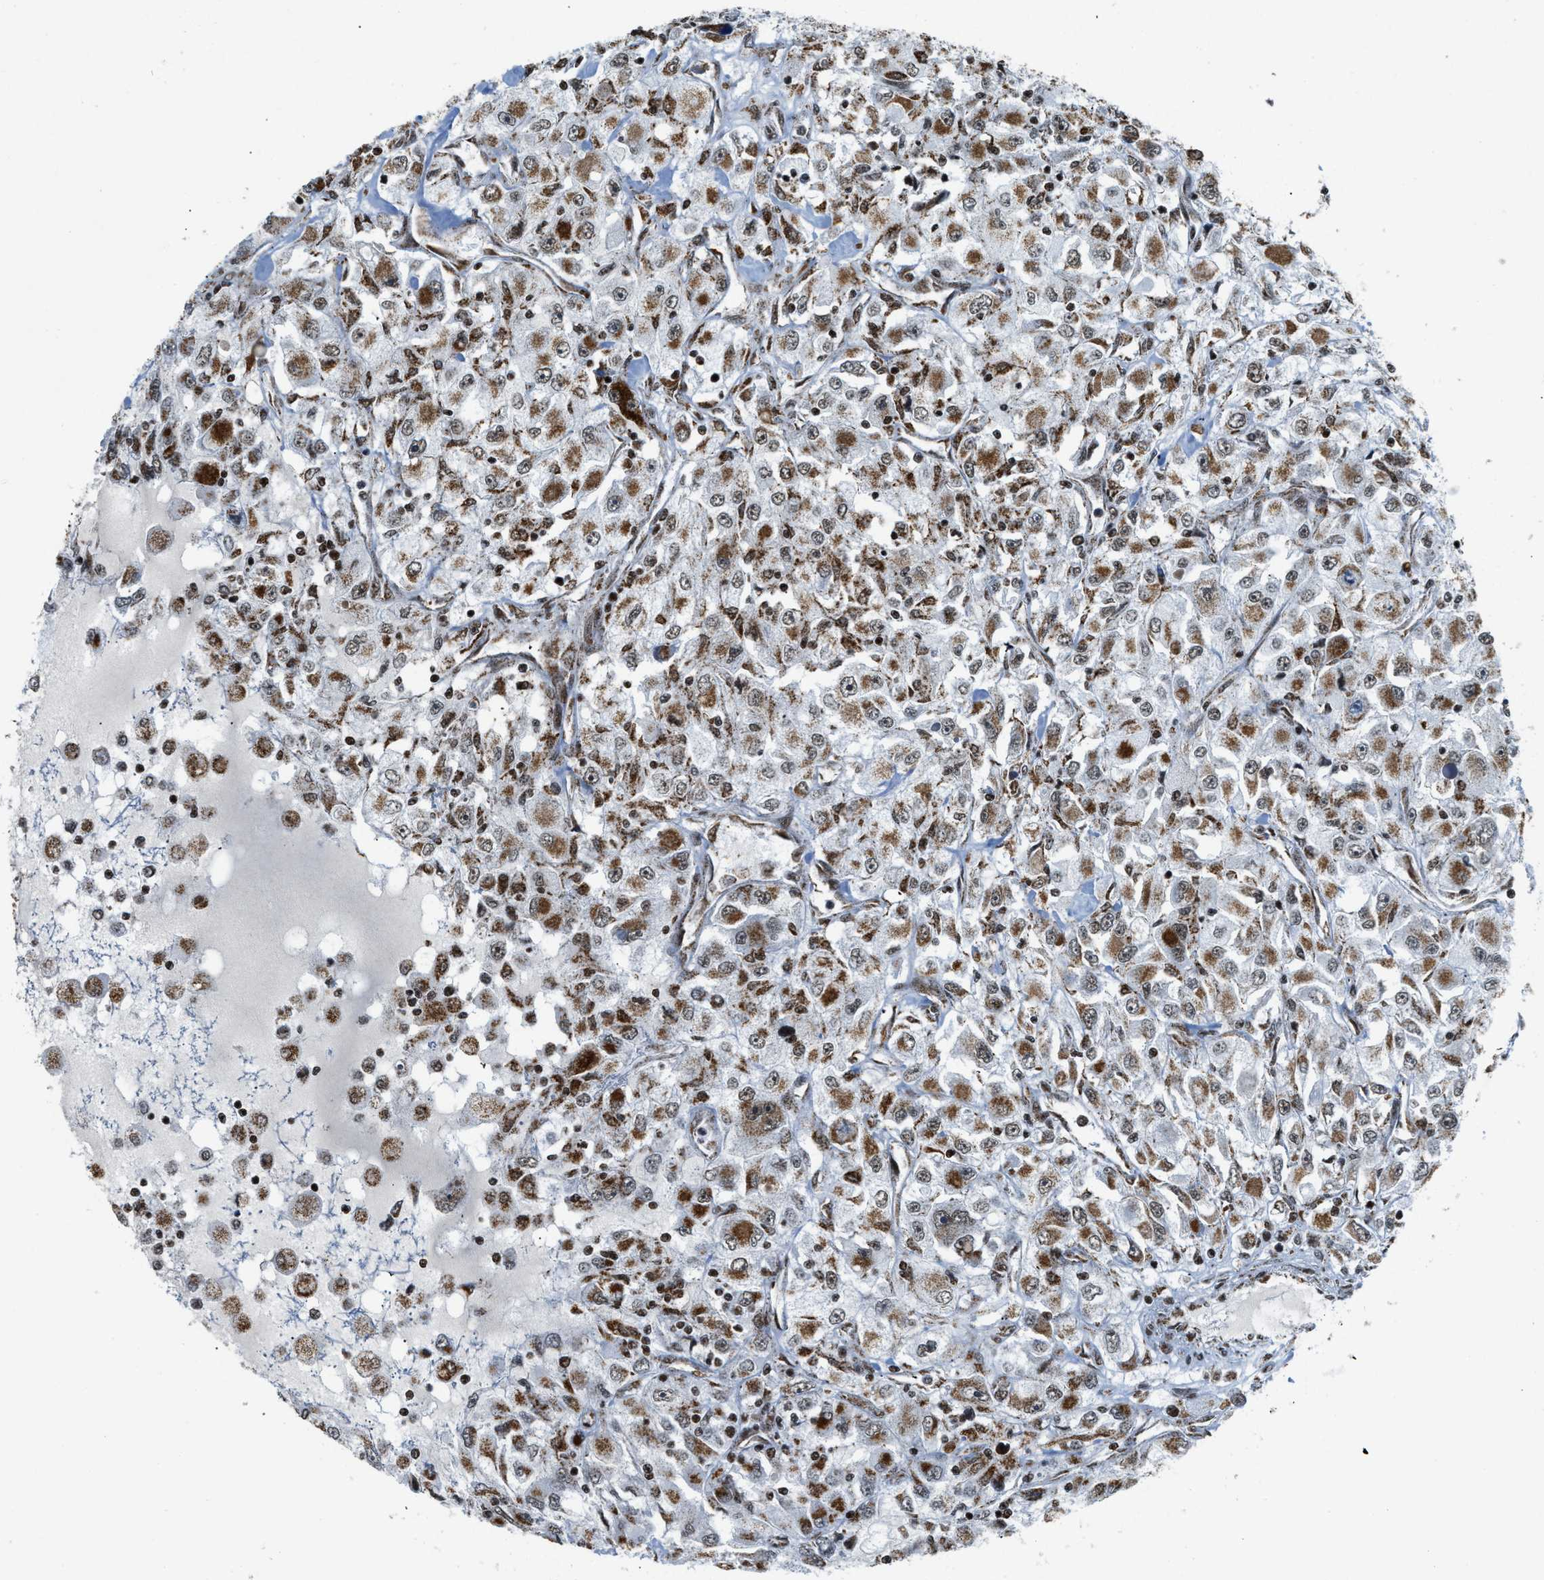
{"staining": {"intensity": "moderate", "quantity": ">75%", "location": "cytoplasmic/membranous,nuclear"}, "tissue": "renal cancer", "cell_type": "Tumor cells", "image_type": "cancer", "snomed": [{"axis": "morphology", "description": "Adenocarcinoma, NOS"}, {"axis": "topography", "description": "Kidney"}], "caption": "An immunohistochemistry (IHC) image of neoplastic tissue is shown. Protein staining in brown shows moderate cytoplasmic/membranous and nuclear positivity in renal cancer within tumor cells. (DAB = brown stain, brightfield microscopy at high magnification).", "gene": "GABPB1", "patient": {"sex": "female", "age": 52}}